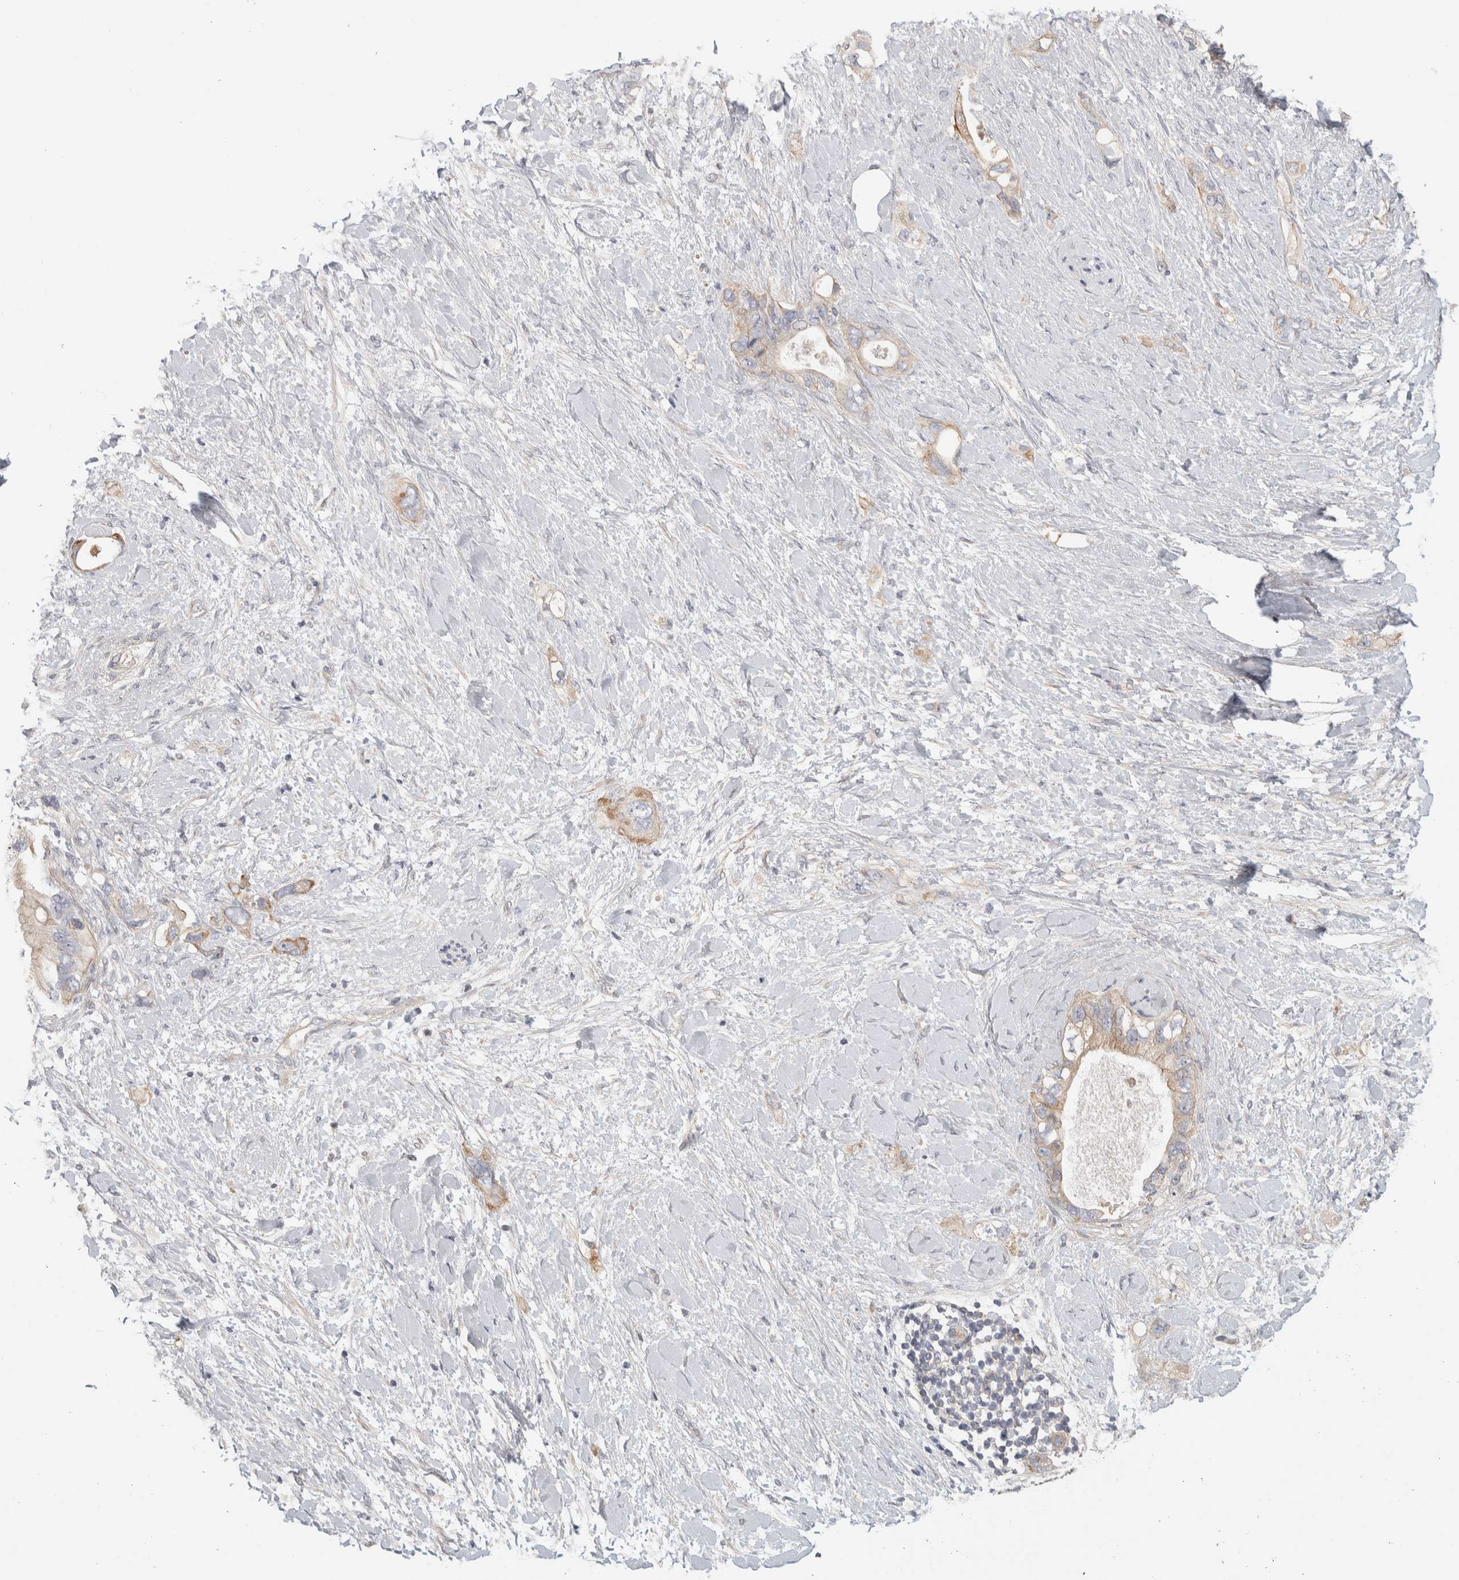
{"staining": {"intensity": "weak", "quantity": ">75%", "location": "cytoplasmic/membranous"}, "tissue": "pancreatic cancer", "cell_type": "Tumor cells", "image_type": "cancer", "snomed": [{"axis": "morphology", "description": "Adenocarcinoma, NOS"}, {"axis": "topography", "description": "Pancreas"}], "caption": "Pancreatic cancer (adenocarcinoma) stained with IHC exhibits weak cytoplasmic/membranous staining in approximately >75% of tumor cells.", "gene": "DCXR", "patient": {"sex": "female", "age": 56}}